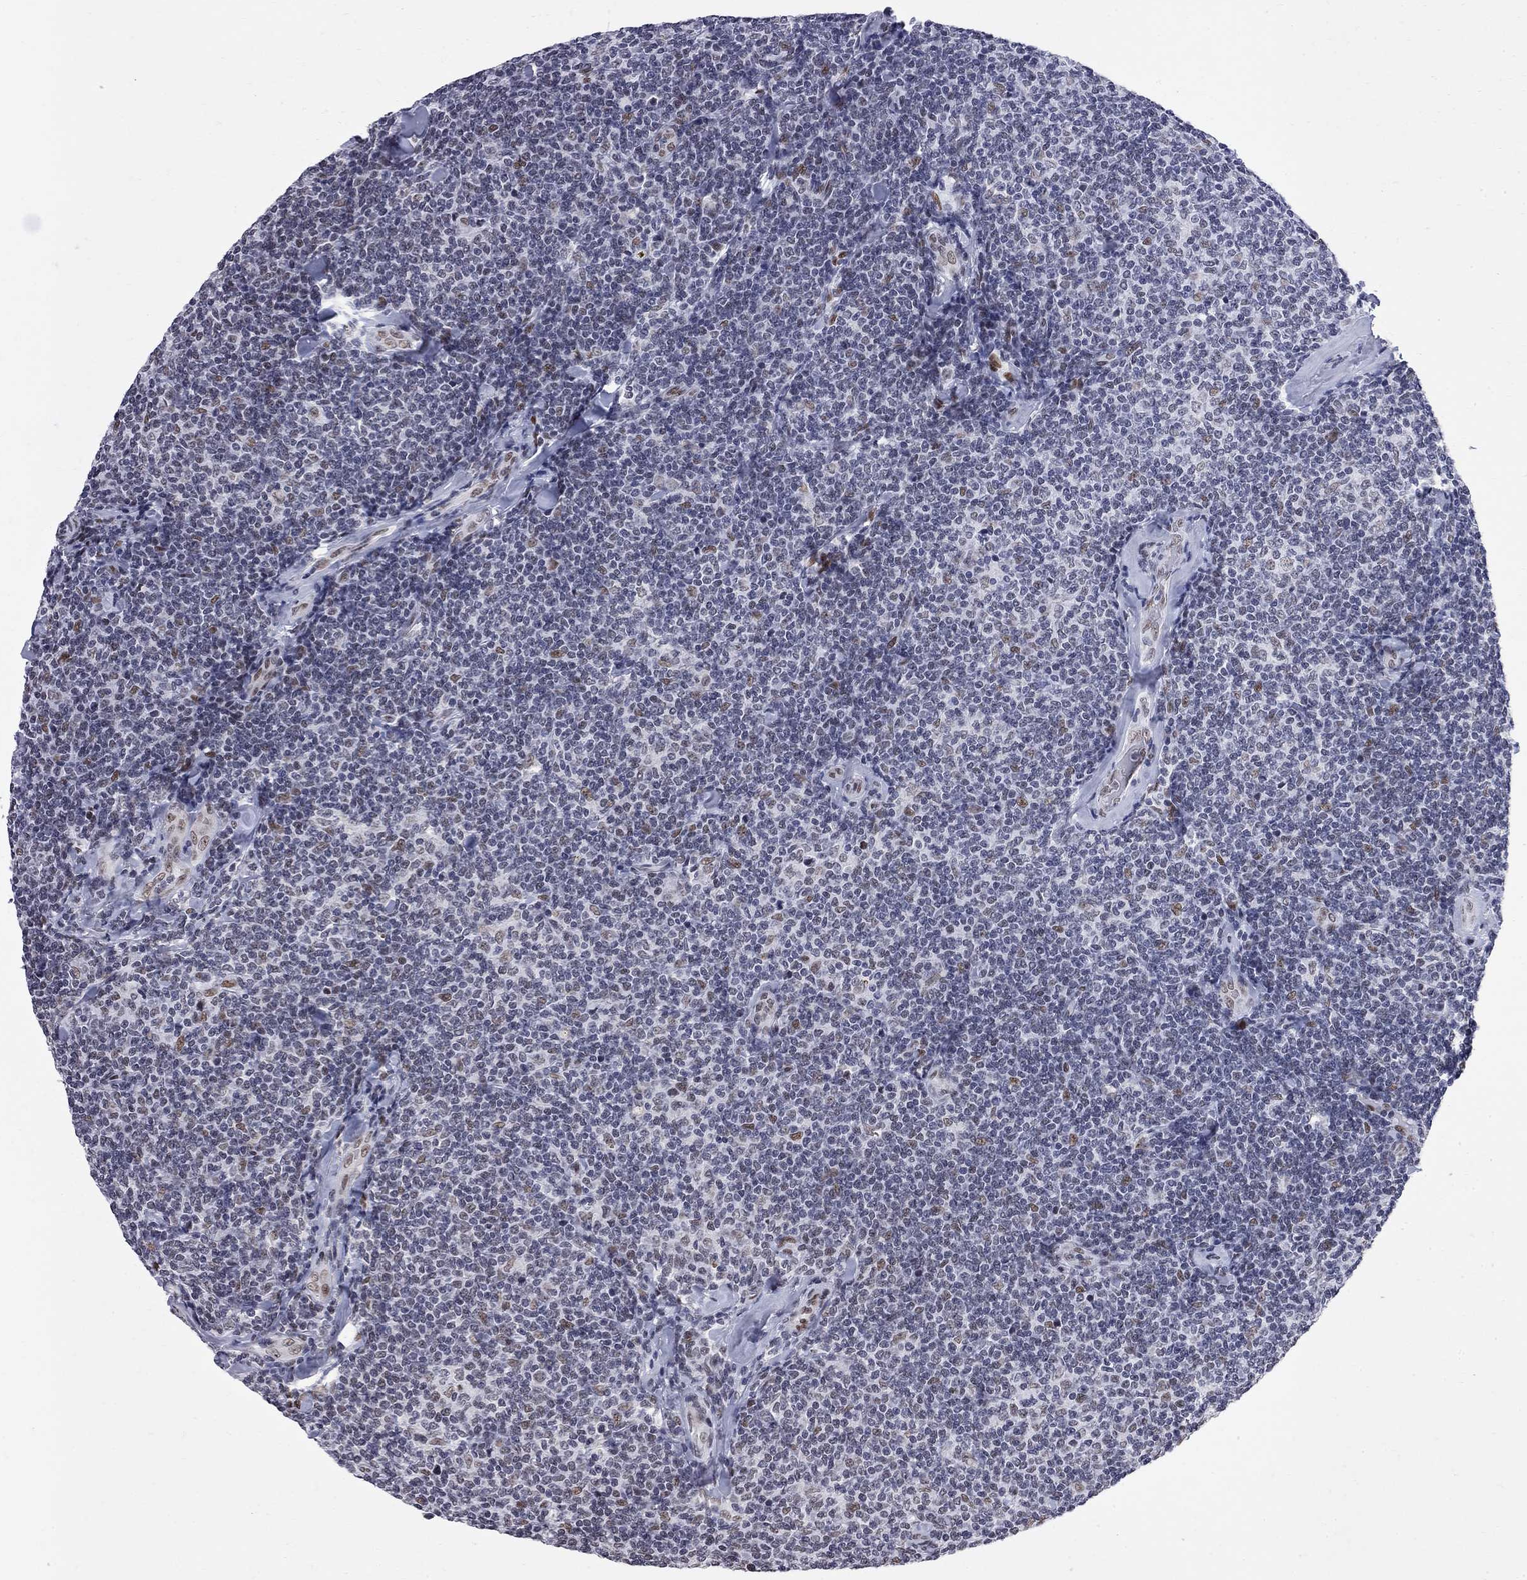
{"staining": {"intensity": "negative", "quantity": "none", "location": "none"}, "tissue": "lymphoma", "cell_type": "Tumor cells", "image_type": "cancer", "snomed": [{"axis": "morphology", "description": "Malignant lymphoma, non-Hodgkin's type, Low grade"}, {"axis": "topography", "description": "Lymph node"}], "caption": "A high-resolution photomicrograph shows immunohistochemistry (IHC) staining of malignant lymphoma, non-Hodgkin's type (low-grade), which exhibits no significant staining in tumor cells.", "gene": "ZBTB47", "patient": {"sex": "female", "age": 56}}